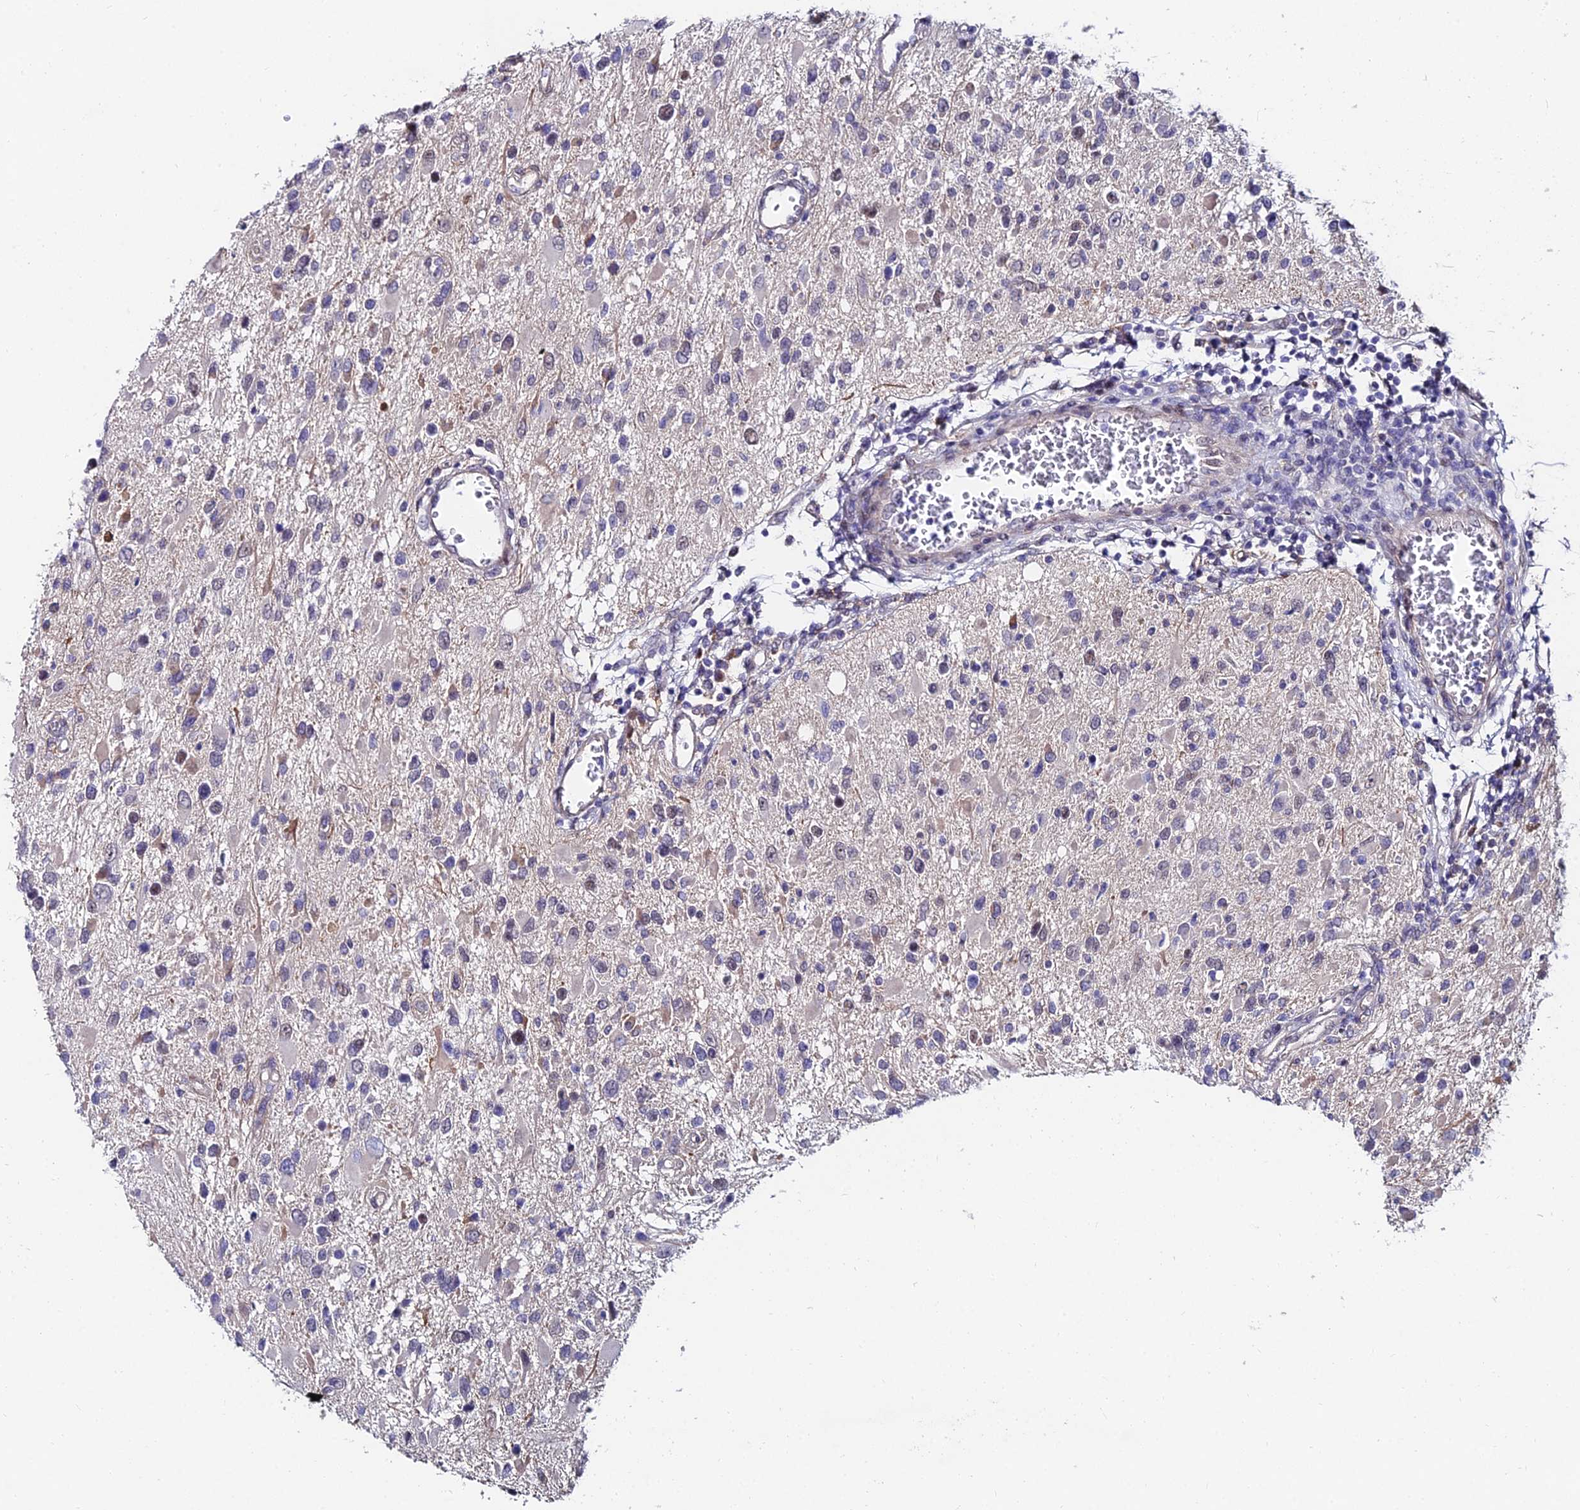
{"staining": {"intensity": "negative", "quantity": "none", "location": "none"}, "tissue": "glioma", "cell_type": "Tumor cells", "image_type": "cancer", "snomed": [{"axis": "morphology", "description": "Glioma, malignant, High grade"}, {"axis": "topography", "description": "Brain"}], "caption": "Histopathology image shows no protein expression in tumor cells of malignant glioma (high-grade) tissue. The staining is performed using DAB (3,3'-diaminobenzidine) brown chromogen with nuclei counter-stained in using hematoxylin.", "gene": "TRIM24", "patient": {"sex": "male", "age": 53}}